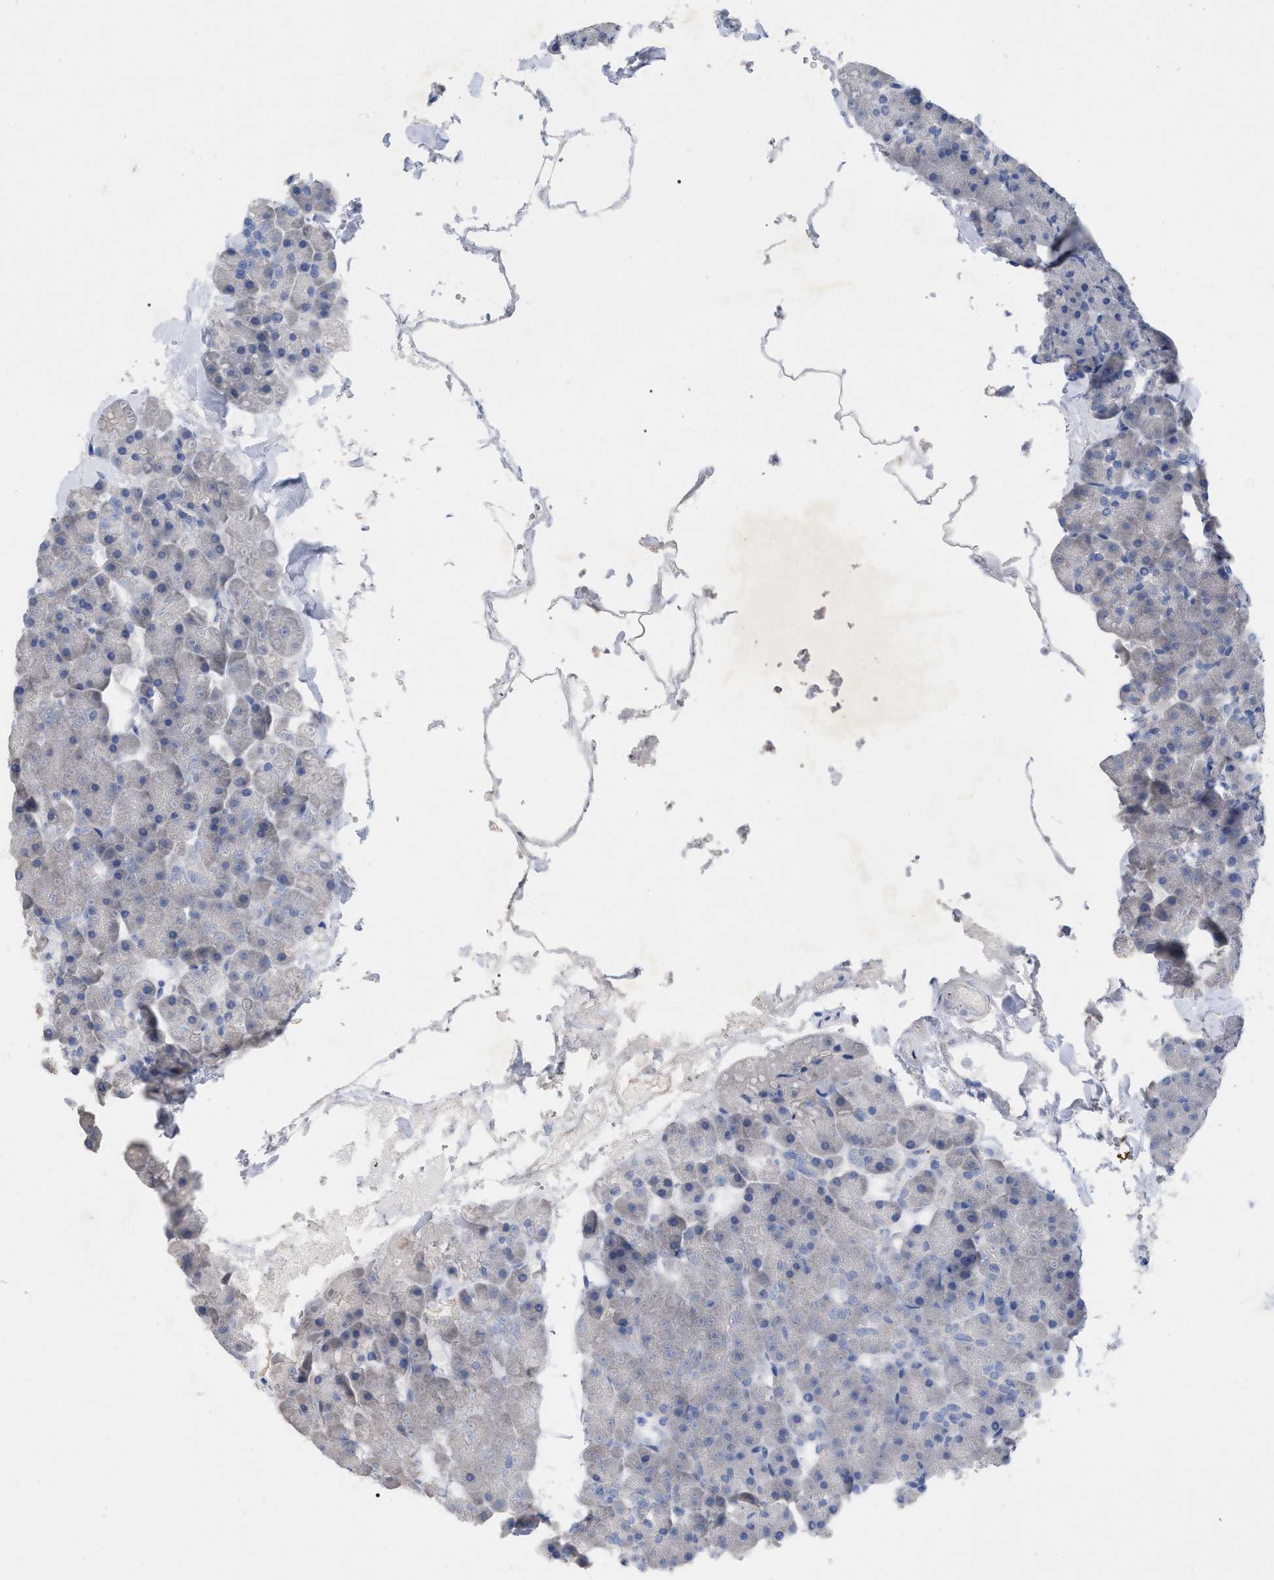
{"staining": {"intensity": "negative", "quantity": "none", "location": "none"}, "tissue": "pancreas", "cell_type": "Exocrine glandular cells", "image_type": "normal", "snomed": [{"axis": "morphology", "description": "Normal tissue, NOS"}, {"axis": "topography", "description": "Pancreas"}], "caption": "This is a micrograph of immunohistochemistry staining of benign pancreas, which shows no expression in exocrine glandular cells.", "gene": "HAPLN1", "patient": {"sex": "male", "age": 35}}